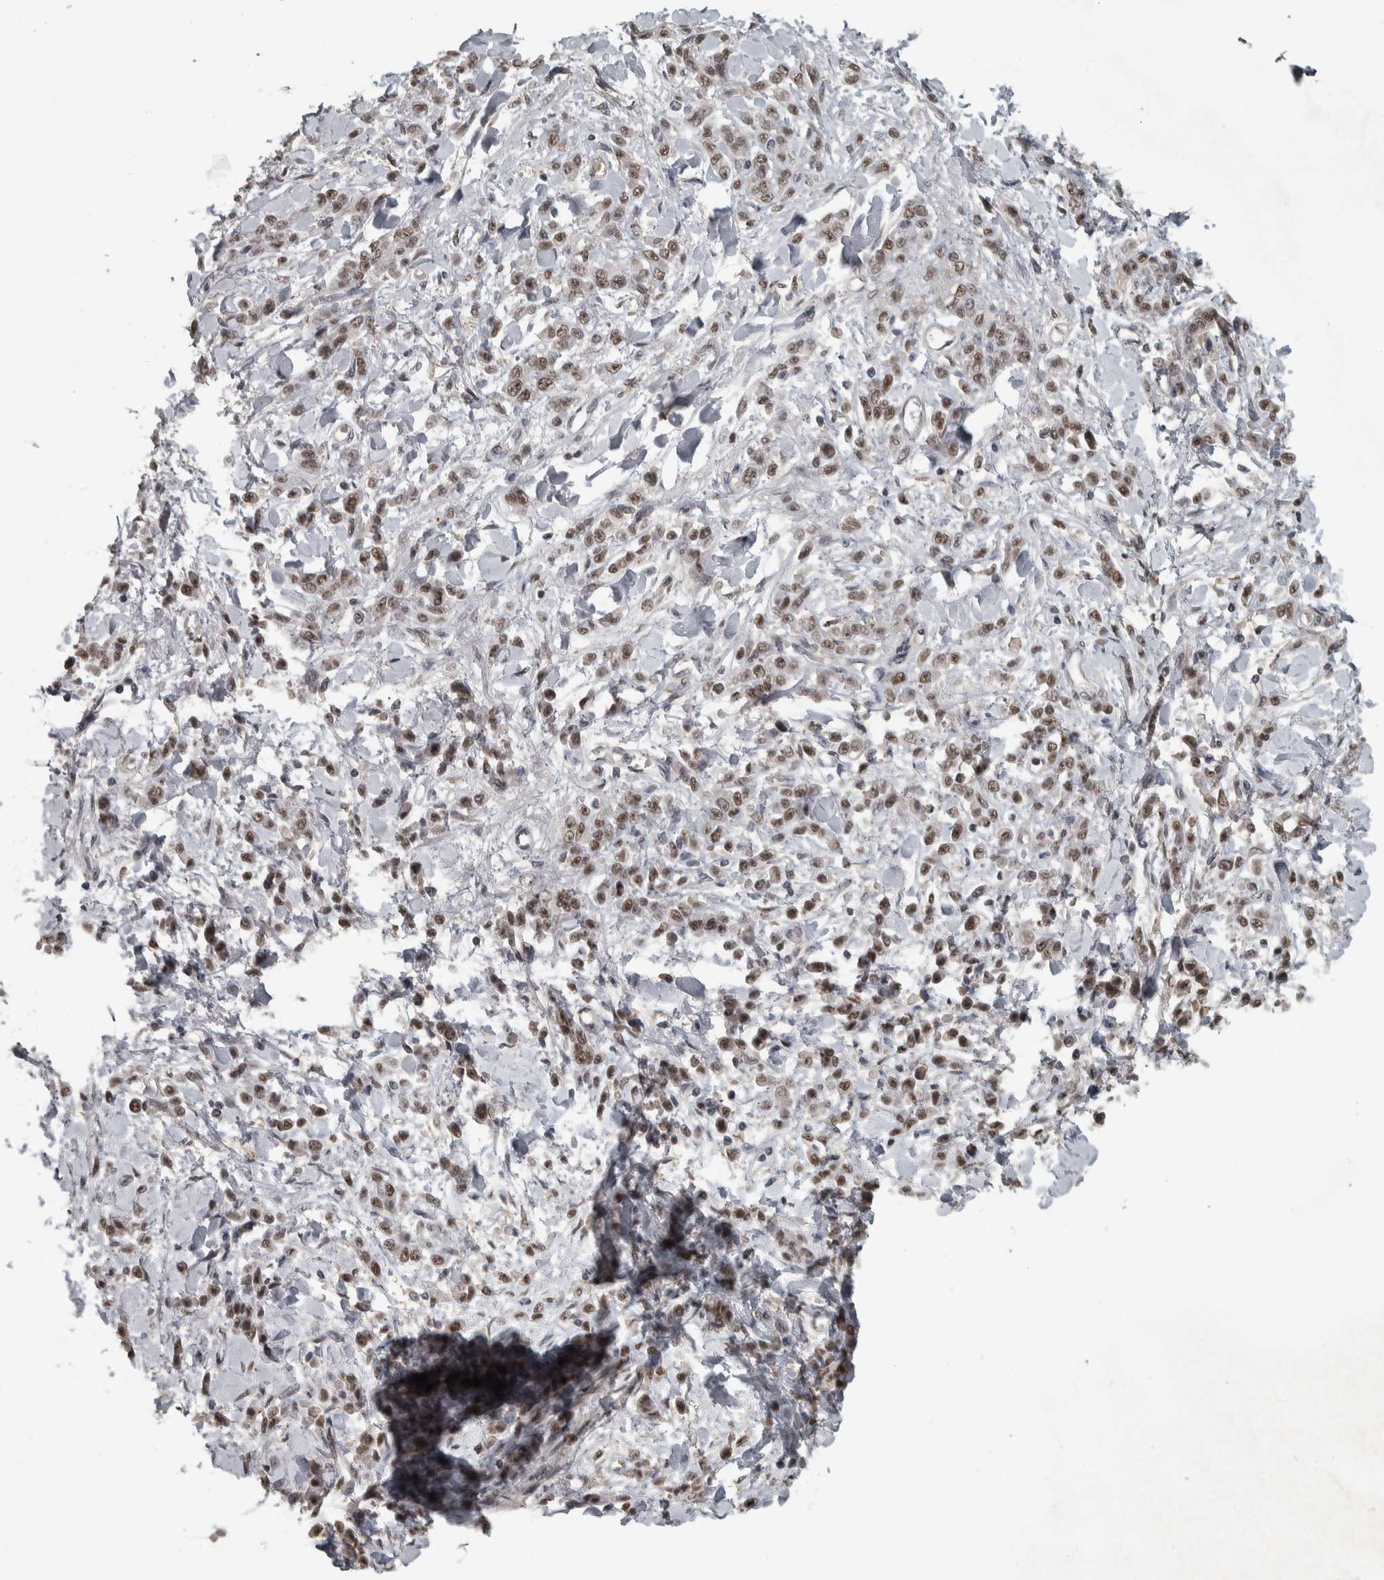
{"staining": {"intensity": "moderate", "quantity": ">75%", "location": "nuclear"}, "tissue": "stomach cancer", "cell_type": "Tumor cells", "image_type": "cancer", "snomed": [{"axis": "morphology", "description": "Normal tissue, NOS"}, {"axis": "morphology", "description": "Adenocarcinoma, NOS"}, {"axis": "topography", "description": "Stomach"}], "caption": "Stomach adenocarcinoma was stained to show a protein in brown. There is medium levels of moderate nuclear positivity in approximately >75% of tumor cells.", "gene": "DDX42", "patient": {"sex": "male", "age": 82}}